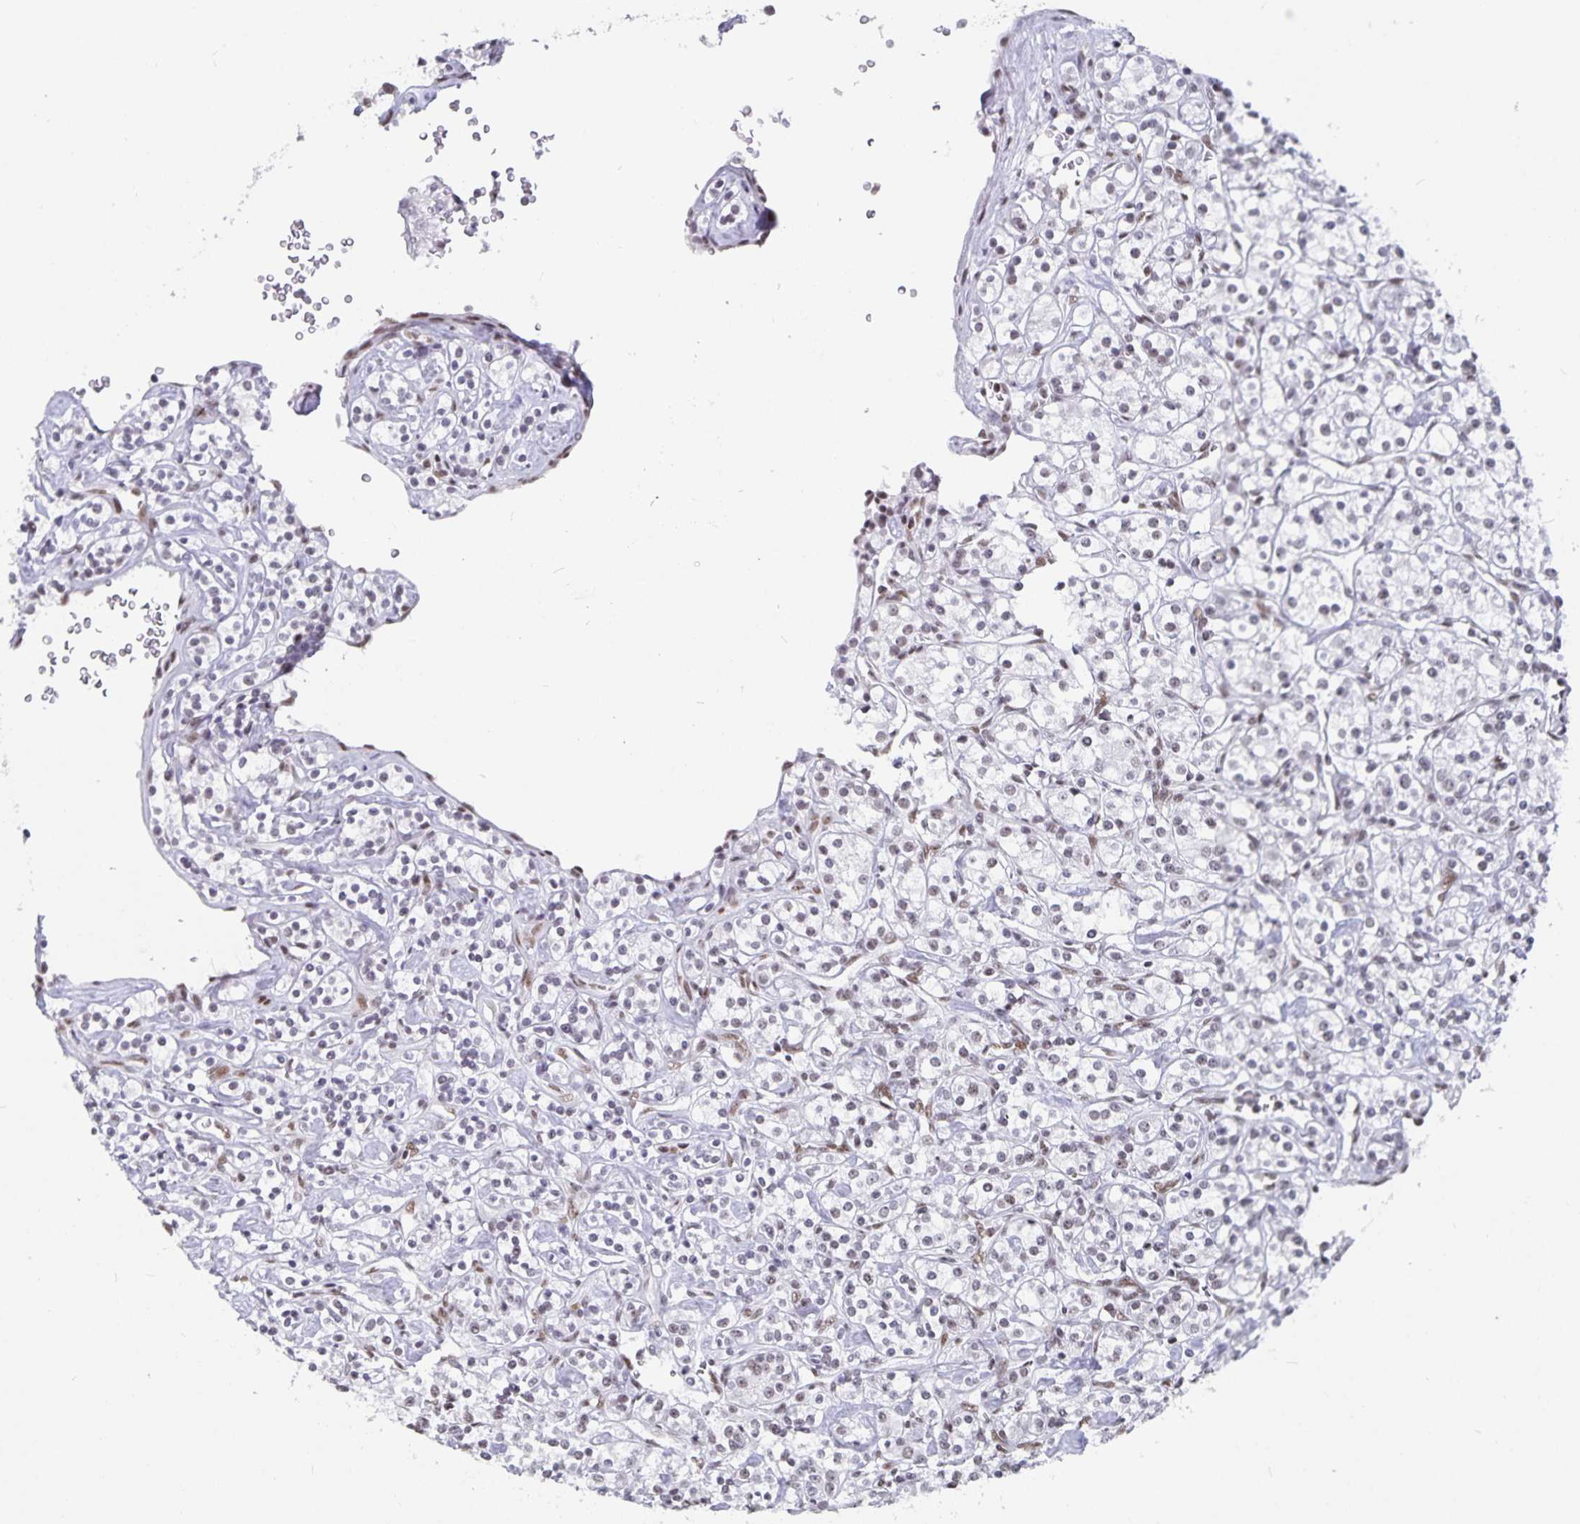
{"staining": {"intensity": "negative", "quantity": "none", "location": "none"}, "tissue": "renal cancer", "cell_type": "Tumor cells", "image_type": "cancer", "snomed": [{"axis": "morphology", "description": "Adenocarcinoma, NOS"}, {"axis": "topography", "description": "Kidney"}], "caption": "High power microscopy image of an immunohistochemistry (IHC) image of renal adenocarcinoma, revealing no significant positivity in tumor cells. (Stains: DAB (3,3'-diaminobenzidine) immunohistochemistry (IHC) with hematoxylin counter stain, Microscopy: brightfield microscopy at high magnification).", "gene": "PBX2", "patient": {"sex": "male", "age": 77}}